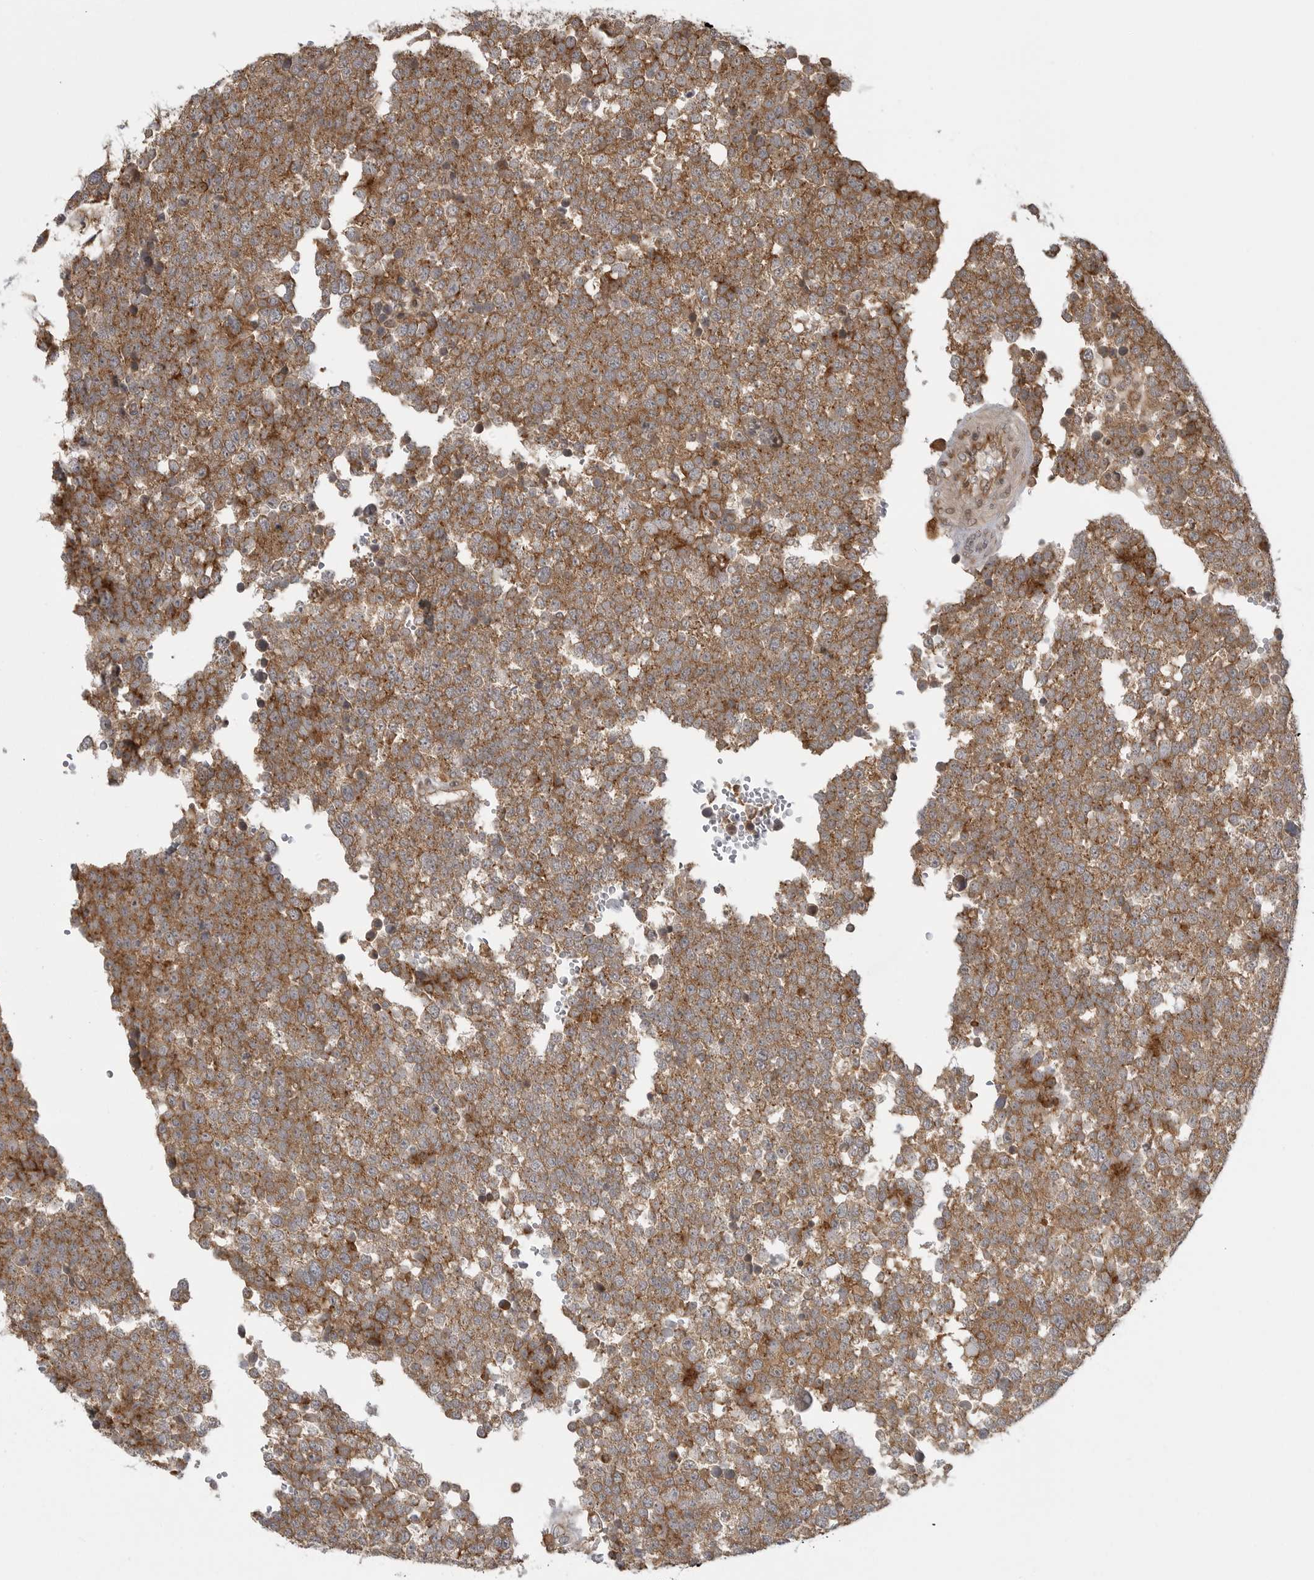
{"staining": {"intensity": "moderate", "quantity": ">75%", "location": "cytoplasmic/membranous"}, "tissue": "testis cancer", "cell_type": "Tumor cells", "image_type": "cancer", "snomed": [{"axis": "morphology", "description": "Seminoma, NOS"}, {"axis": "topography", "description": "Testis"}], "caption": "Testis cancer (seminoma) stained for a protein displays moderate cytoplasmic/membranous positivity in tumor cells.", "gene": "FAT3", "patient": {"sex": "male", "age": 71}}